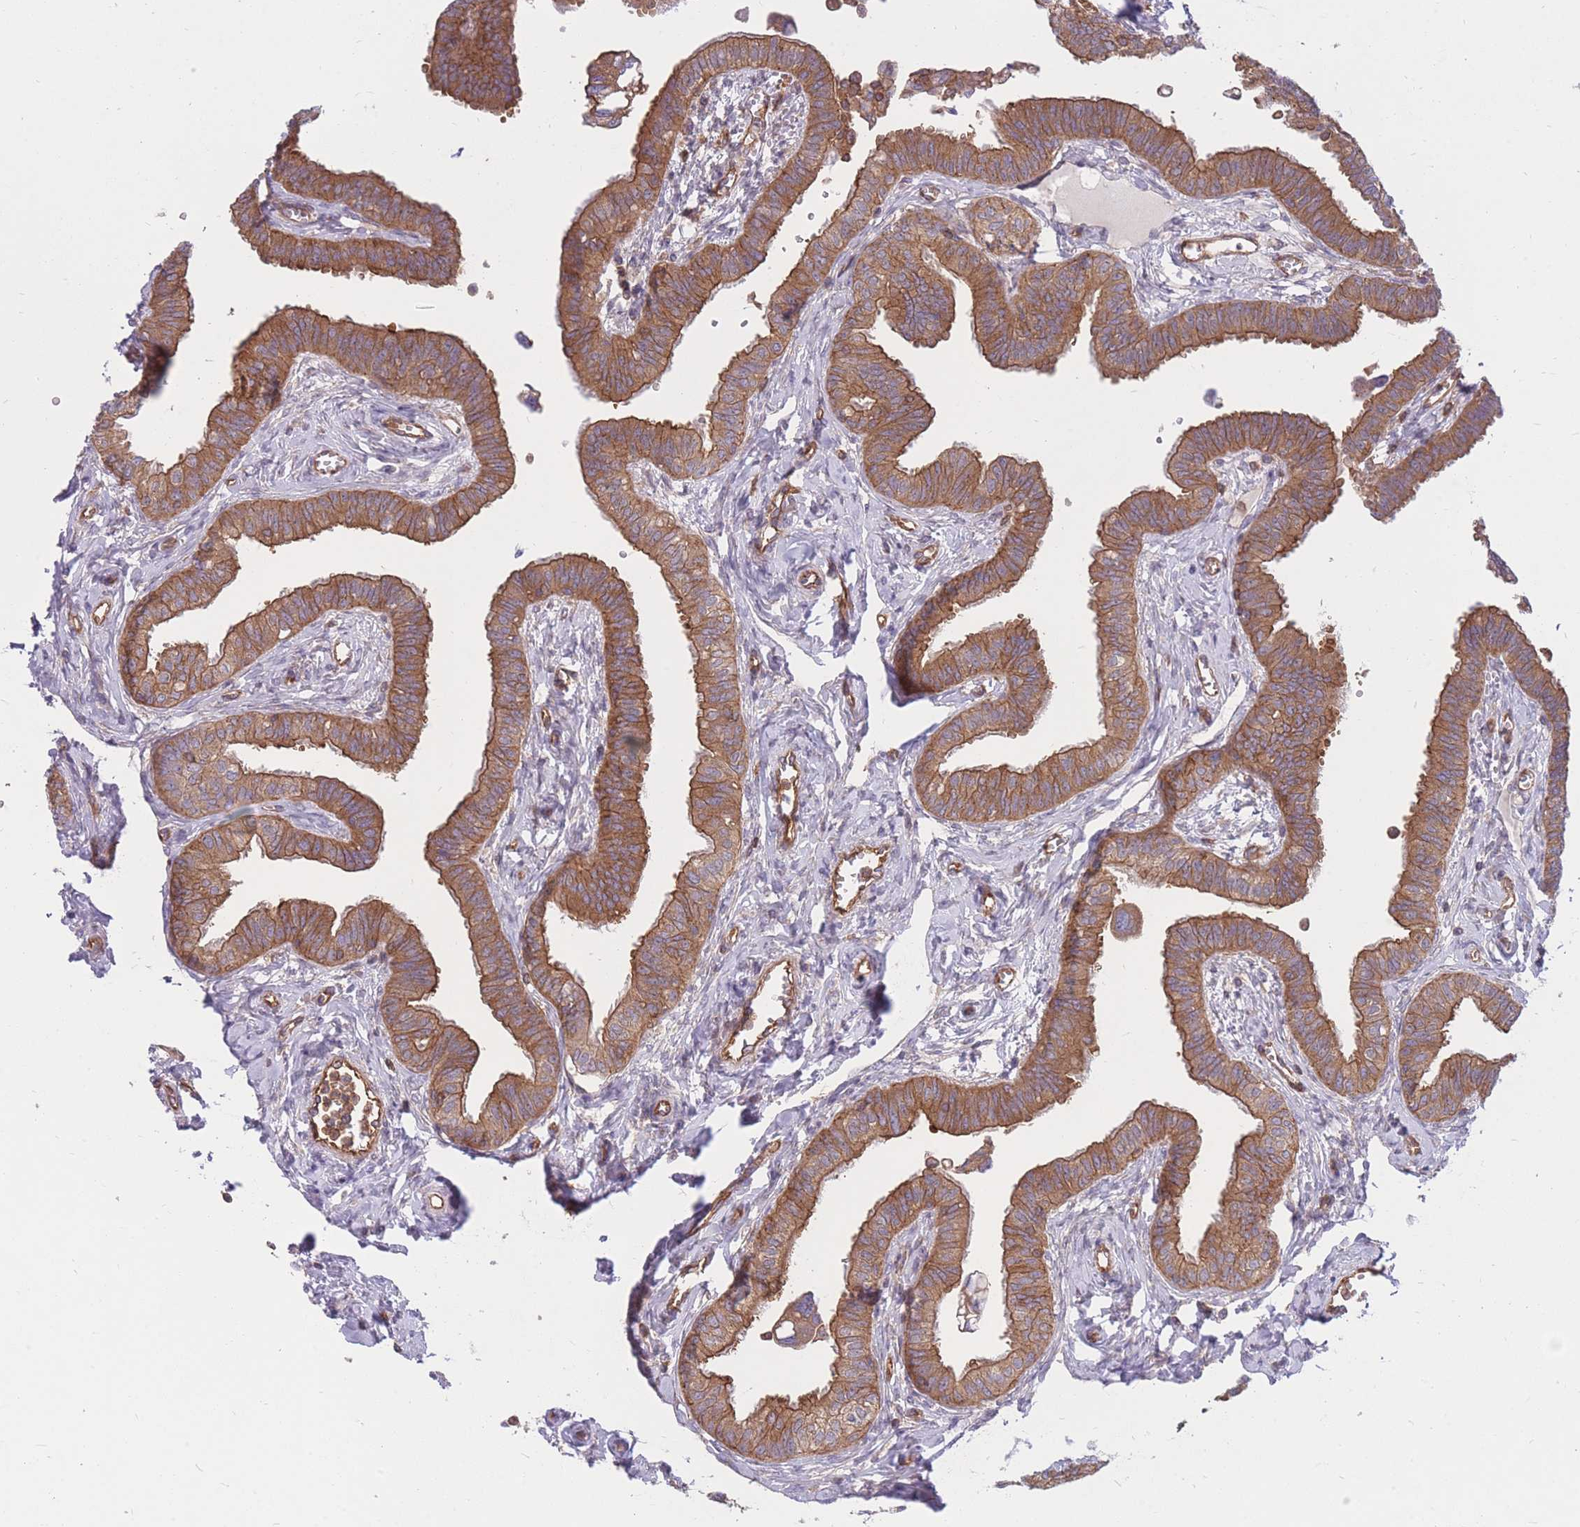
{"staining": {"intensity": "moderate", "quantity": ">75%", "location": "cytoplasmic/membranous"}, "tissue": "fallopian tube", "cell_type": "Glandular cells", "image_type": "normal", "snomed": [{"axis": "morphology", "description": "Normal tissue, NOS"}, {"axis": "morphology", "description": "Carcinoma, NOS"}, {"axis": "topography", "description": "Fallopian tube"}, {"axis": "topography", "description": "Ovary"}], "caption": "Immunohistochemistry (IHC) image of normal fallopian tube stained for a protein (brown), which reveals medium levels of moderate cytoplasmic/membranous positivity in approximately >75% of glandular cells.", "gene": "GGA1", "patient": {"sex": "female", "age": 59}}